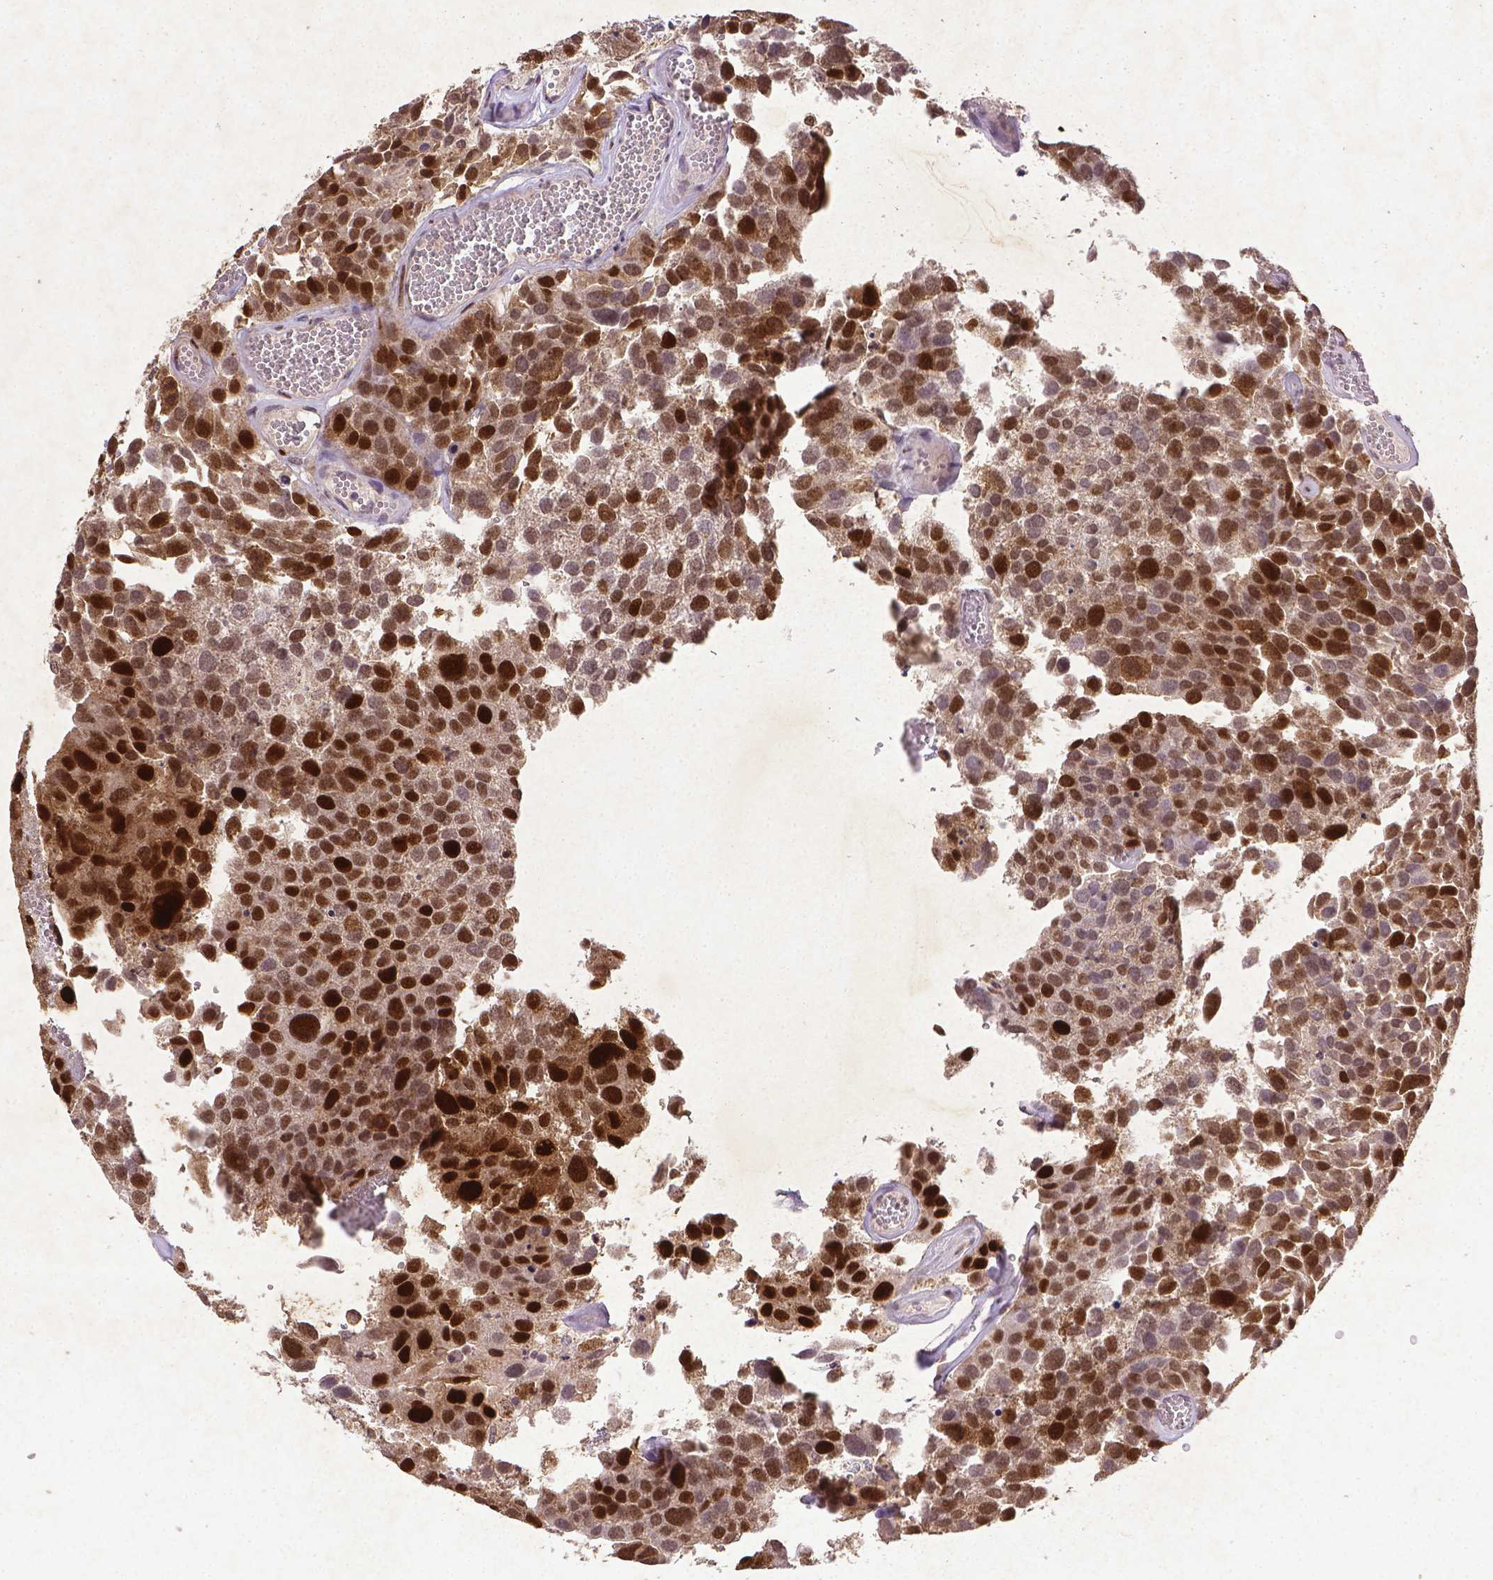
{"staining": {"intensity": "strong", "quantity": ">75%", "location": "cytoplasmic/membranous,nuclear"}, "tissue": "urothelial cancer", "cell_type": "Tumor cells", "image_type": "cancer", "snomed": [{"axis": "morphology", "description": "Urothelial carcinoma, Low grade"}, {"axis": "topography", "description": "Urinary bladder"}], "caption": "Urothelial carcinoma (low-grade) stained with a brown dye shows strong cytoplasmic/membranous and nuclear positive expression in approximately >75% of tumor cells.", "gene": "CDKN1A", "patient": {"sex": "female", "age": 69}}